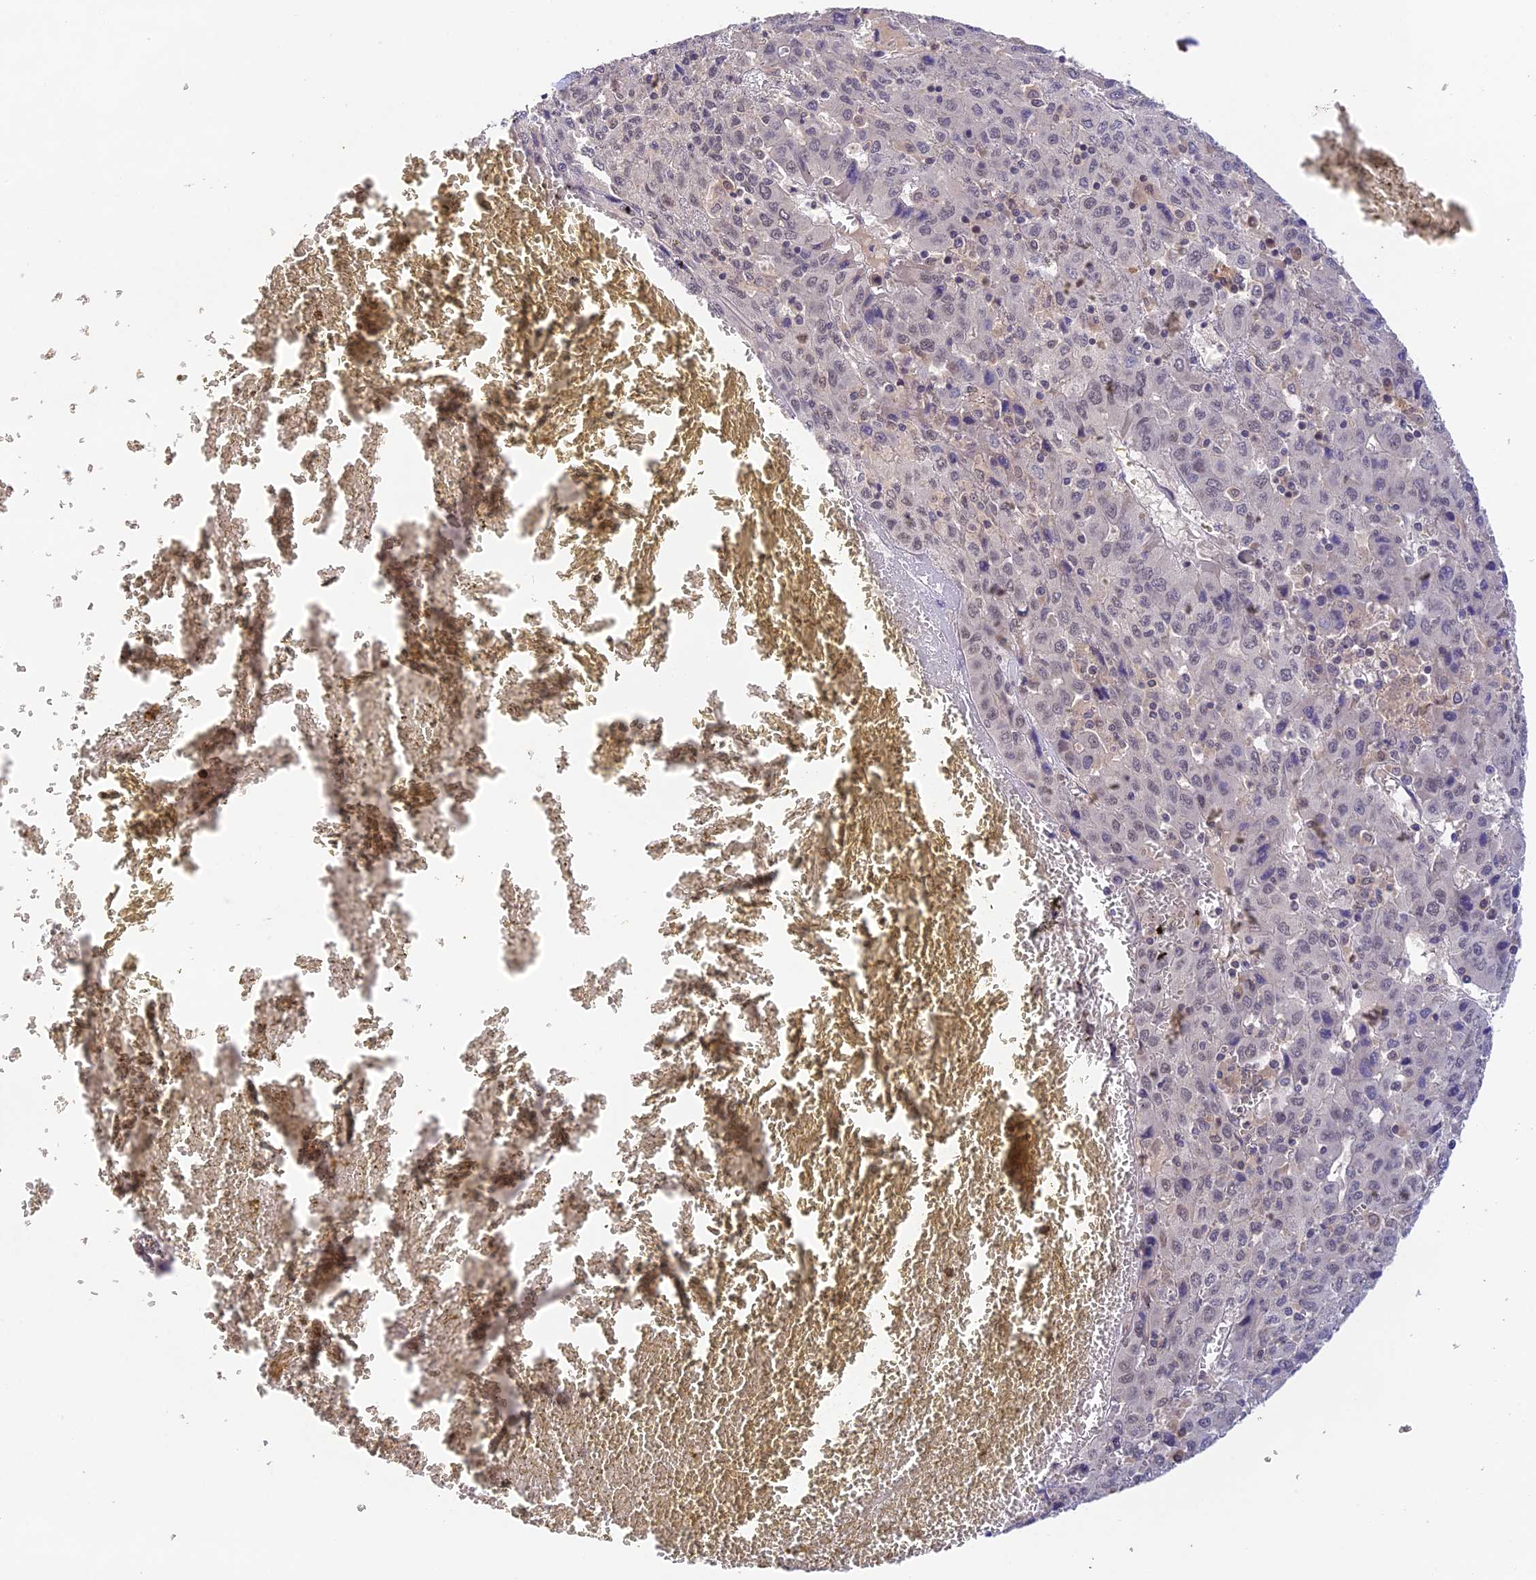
{"staining": {"intensity": "negative", "quantity": "none", "location": "none"}, "tissue": "liver cancer", "cell_type": "Tumor cells", "image_type": "cancer", "snomed": [{"axis": "morphology", "description": "Carcinoma, Hepatocellular, NOS"}, {"axis": "topography", "description": "Liver"}], "caption": "Immunohistochemistry photomicrograph of liver cancer stained for a protein (brown), which demonstrates no staining in tumor cells. The staining is performed using DAB (3,3'-diaminobenzidine) brown chromogen with nuclei counter-stained in using hematoxylin.", "gene": "ZNF436", "patient": {"sex": "female", "age": 53}}